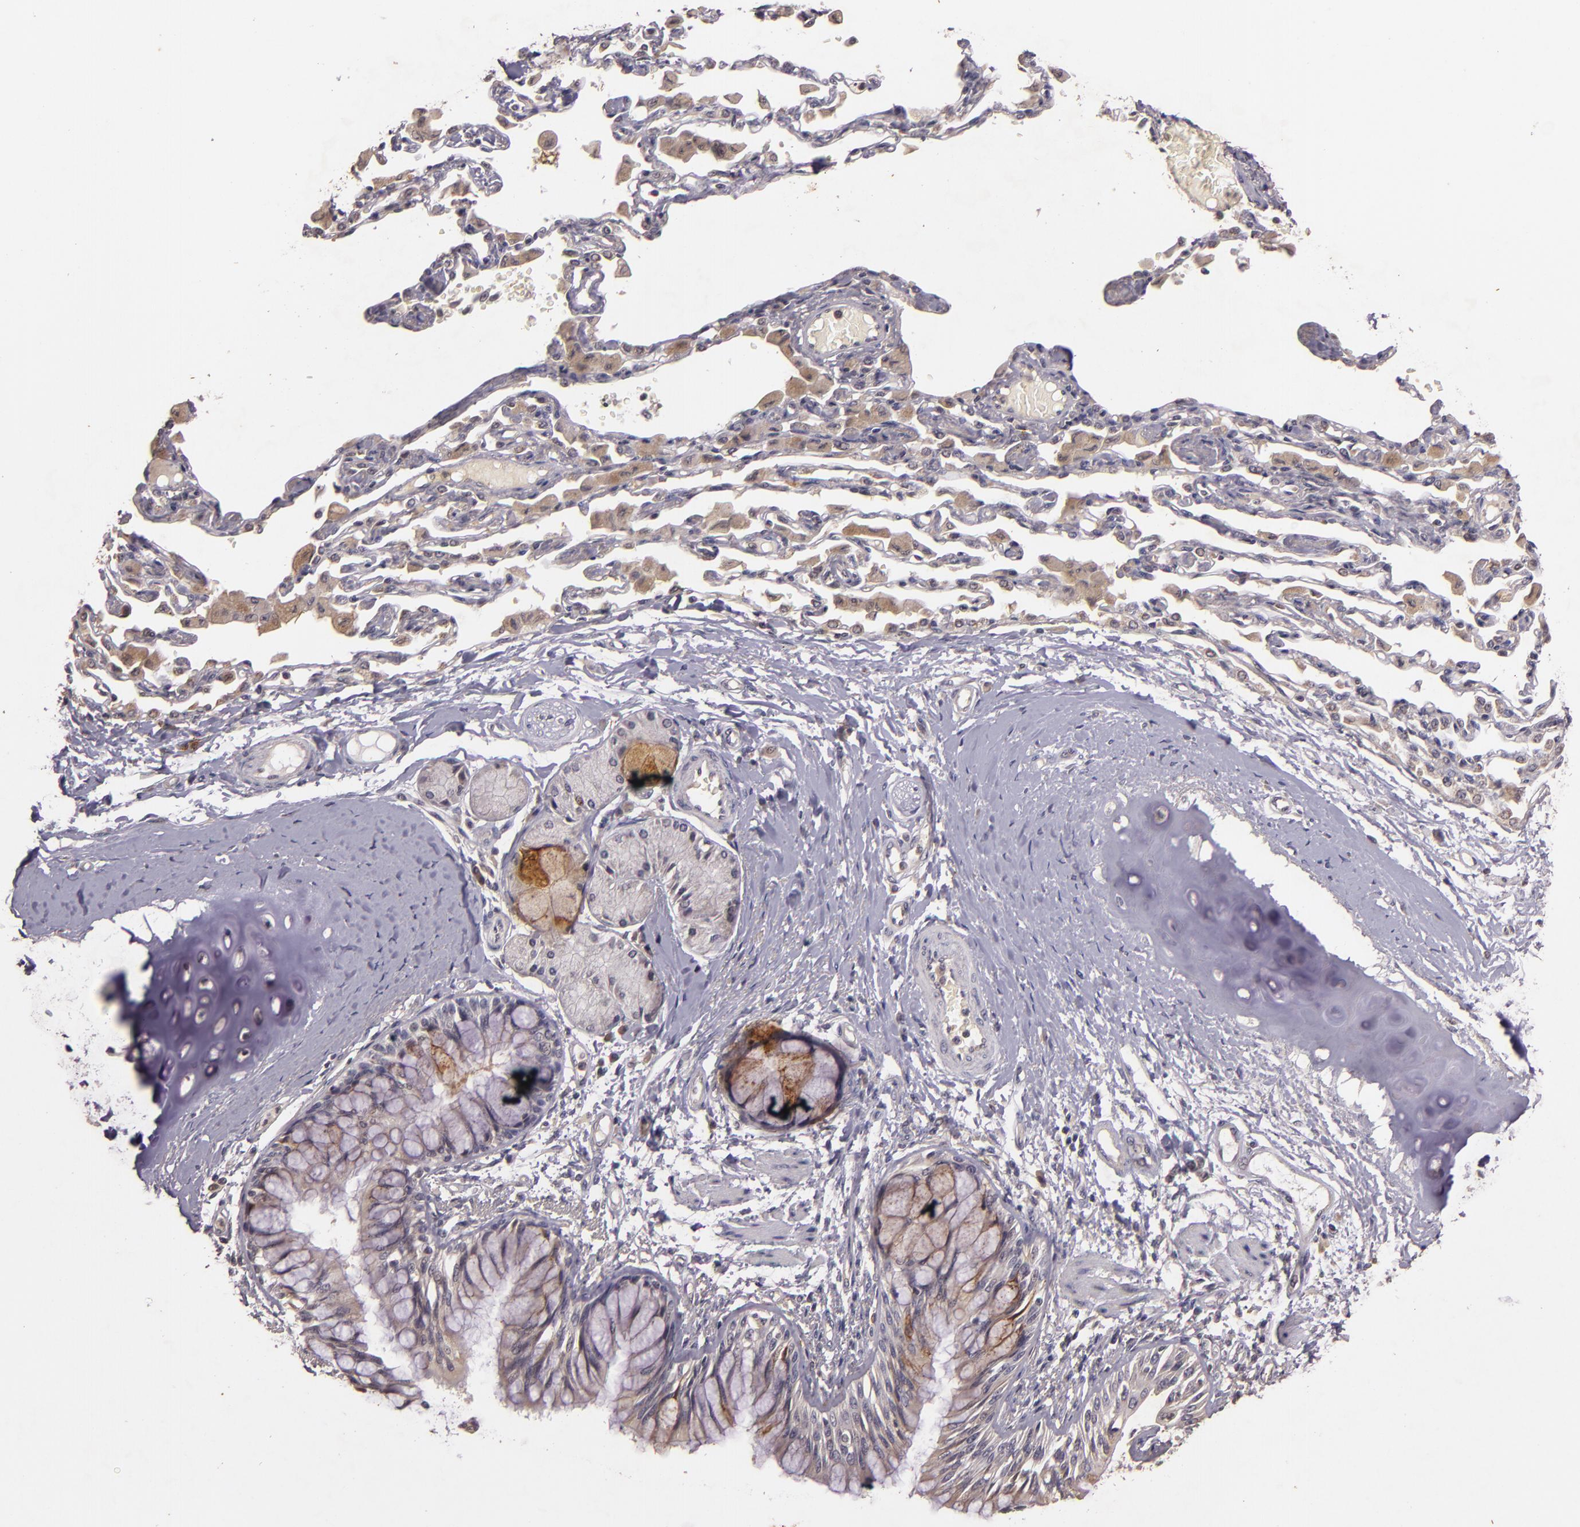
{"staining": {"intensity": "moderate", "quantity": "<25%", "location": "cytoplasmic/membranous"}, "tissue": "bronchus", "cell_type": "Respiratory epithelial cells", "image_type": "normal", "snomed": [{"axis": "morphology", "description": "Normal tissue, NOS"}, {"axis": "topography", "description": "Cartilage tissue"}, {"axis": "topography", "description": "Bronchus"}, {"axis": "topography", "description": "Lung"}, {"axis": "topography", "description": "Peripheral nerve tissue"}], "caption": "Immunohistochemical staining of normal human bronchus reveals moderate cytoplasmic/membranous protein staining in about <25% of respiratory epithelial cells.", "gene": "TFF1", "patient": {"sex": "female", "age": 49}}